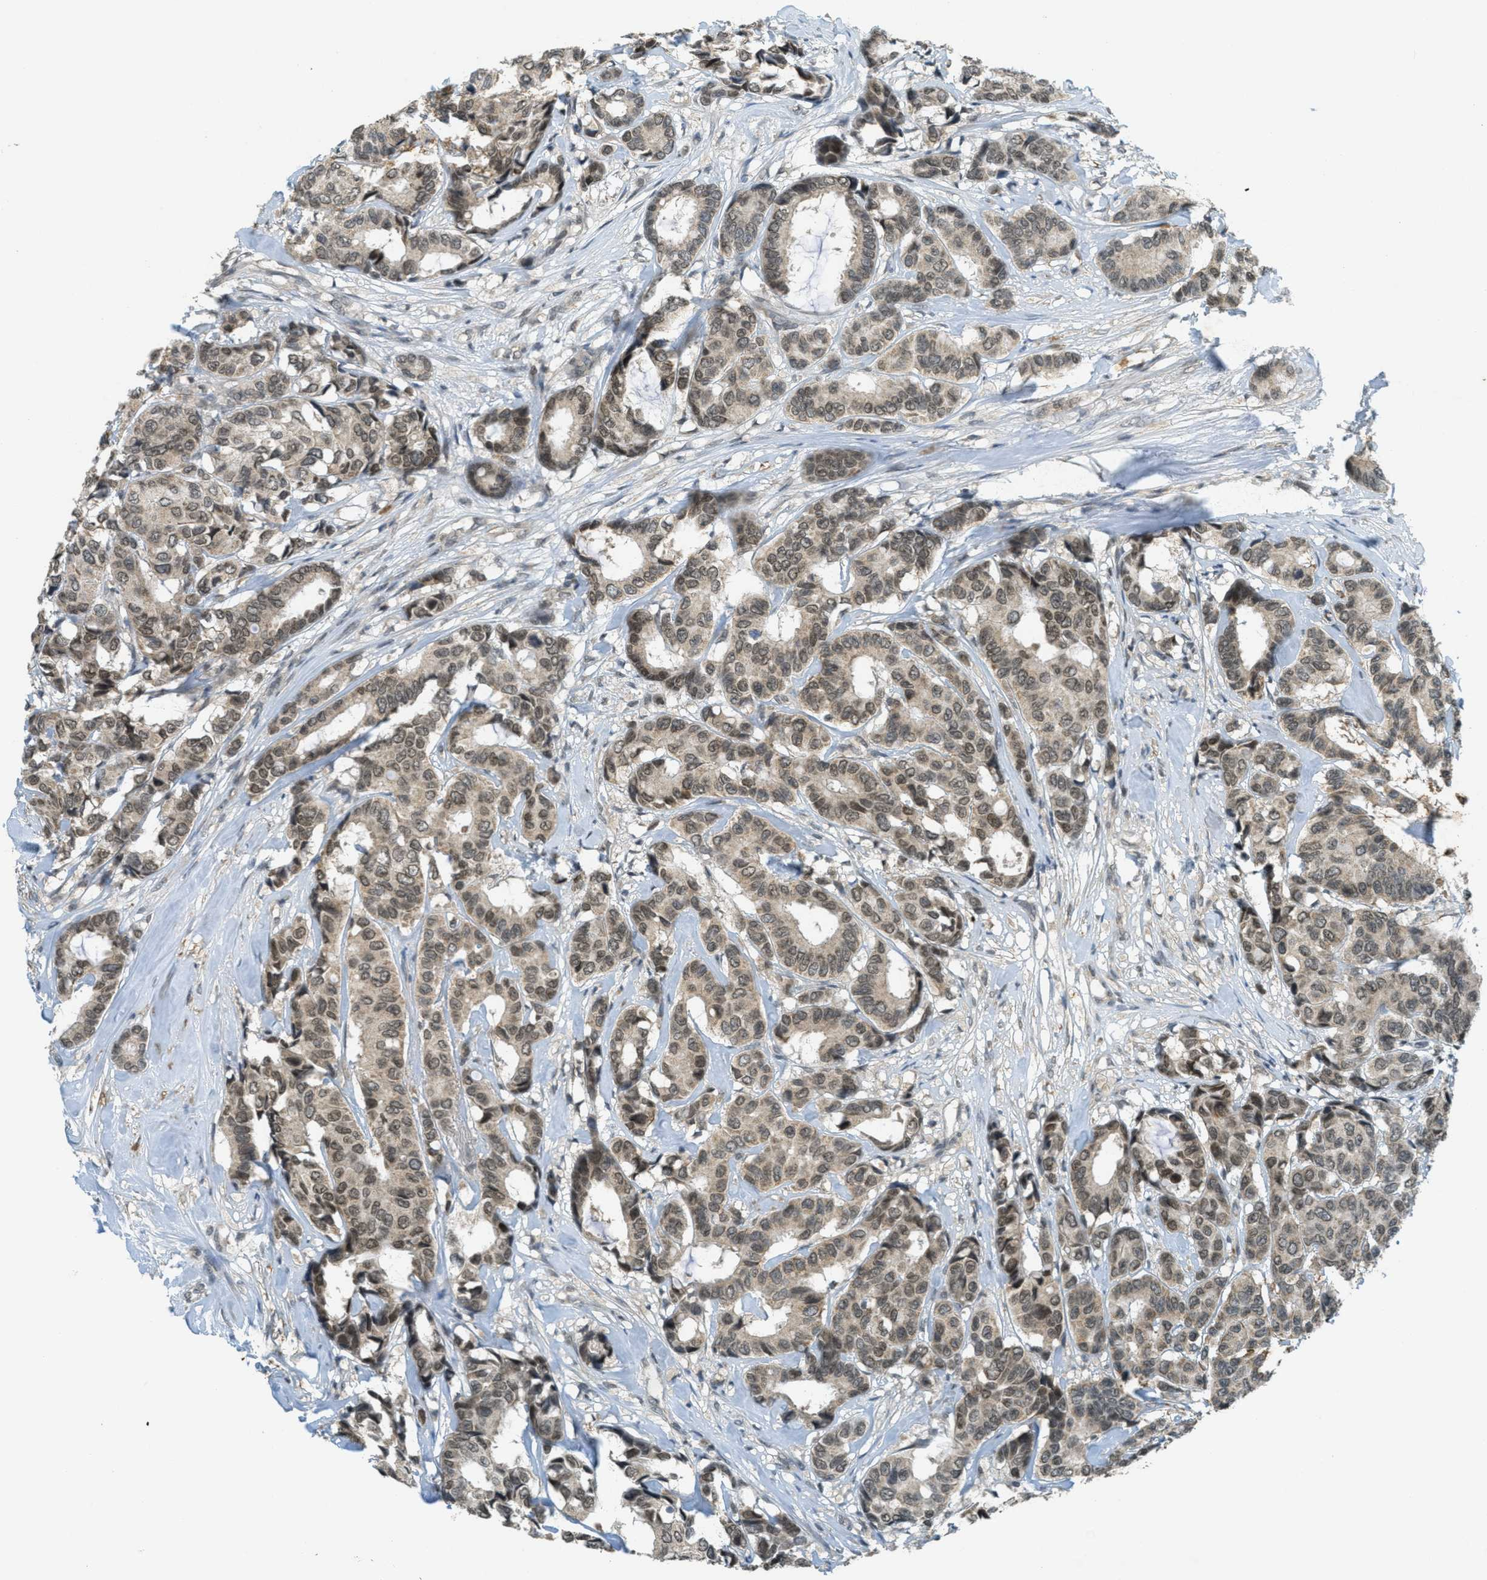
{"staining": {"intensity": "weak", "quantity": ">75%", "location": "cytoplasmic/membranous,nuclear"}, "tissue": "breast cancer", "cell_type": "Tumor cells", "image_type": "cancer", "snomed": [{"axis": "morphology", "description": "Duct carcinoma"}, {"axis": "topography", "description": "Breast"}], "caption": "High-power microscopy captured an immunohistochemistry (IHC) micrograph of breast invasive ductal carcinoma, revealing weak cytoplasmic/membranous and nuclear positivity in approximately >75% of tumor cells.", "gene": "TCF20", "patient": {"sex": "female", "age": 87}}